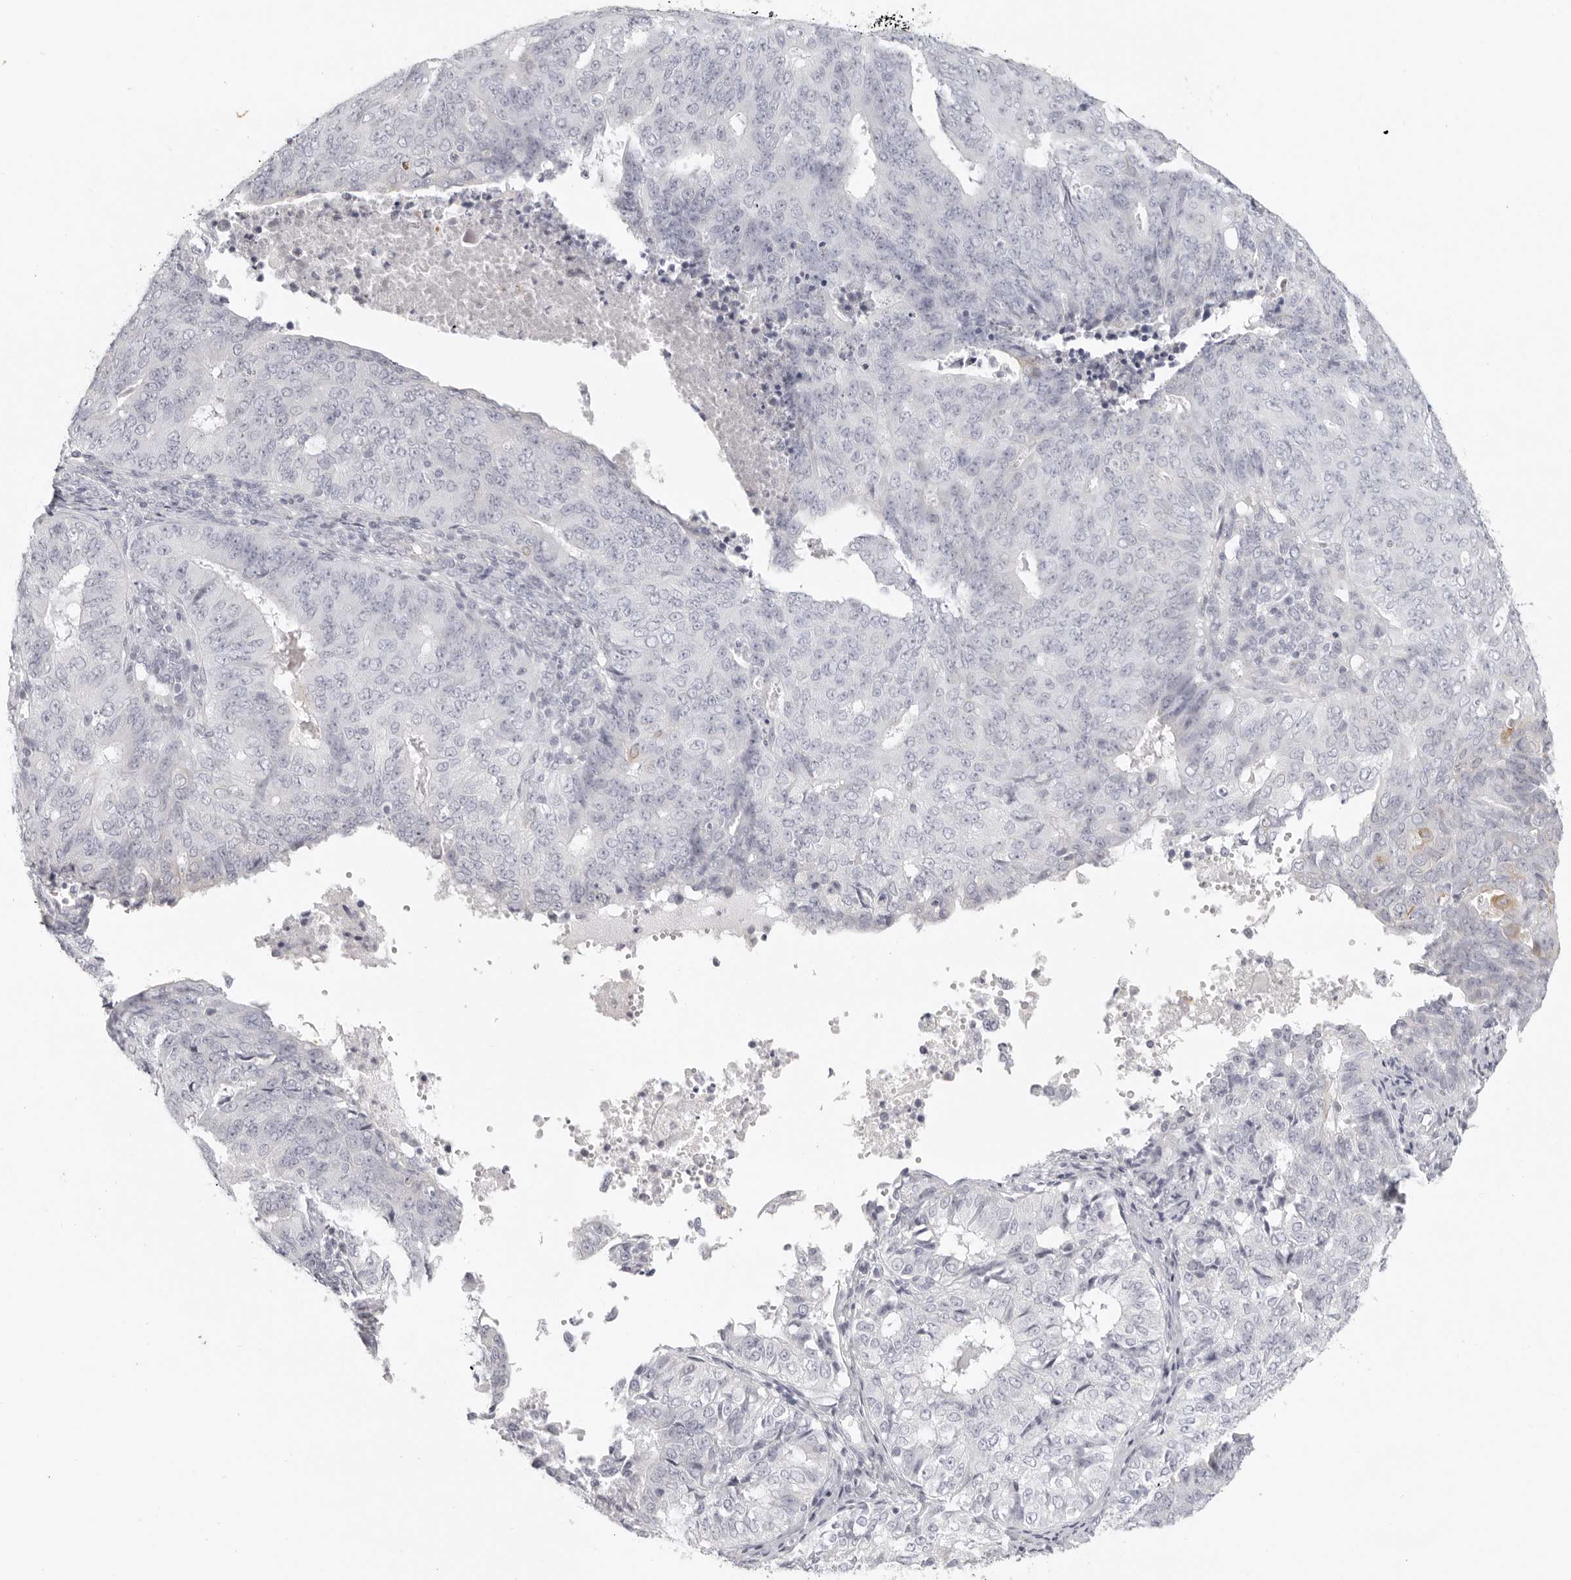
{"staining": {"intensity": "negative", "quantity": "none", "location": "none"}, "tissue": "endometrial cancer", "cell_type": "Tumor cells", "image_type": "cancer", "snomed": [{"axis": "morphology", "description": "Adenocarcinoma, NOS"}, {"axis": "topography", "description": "Endometrium"}], "caption": "There is no significant staining in tumor cells of endometrial adenocarcinoma. (DAB (3,3'-diaminobenzidine) immunohistochemistry (IHC) visualized using brightfield microscopy, high magnification).", "gene": "RXFP1", "patient": {"sex": "female", "age": 32}}